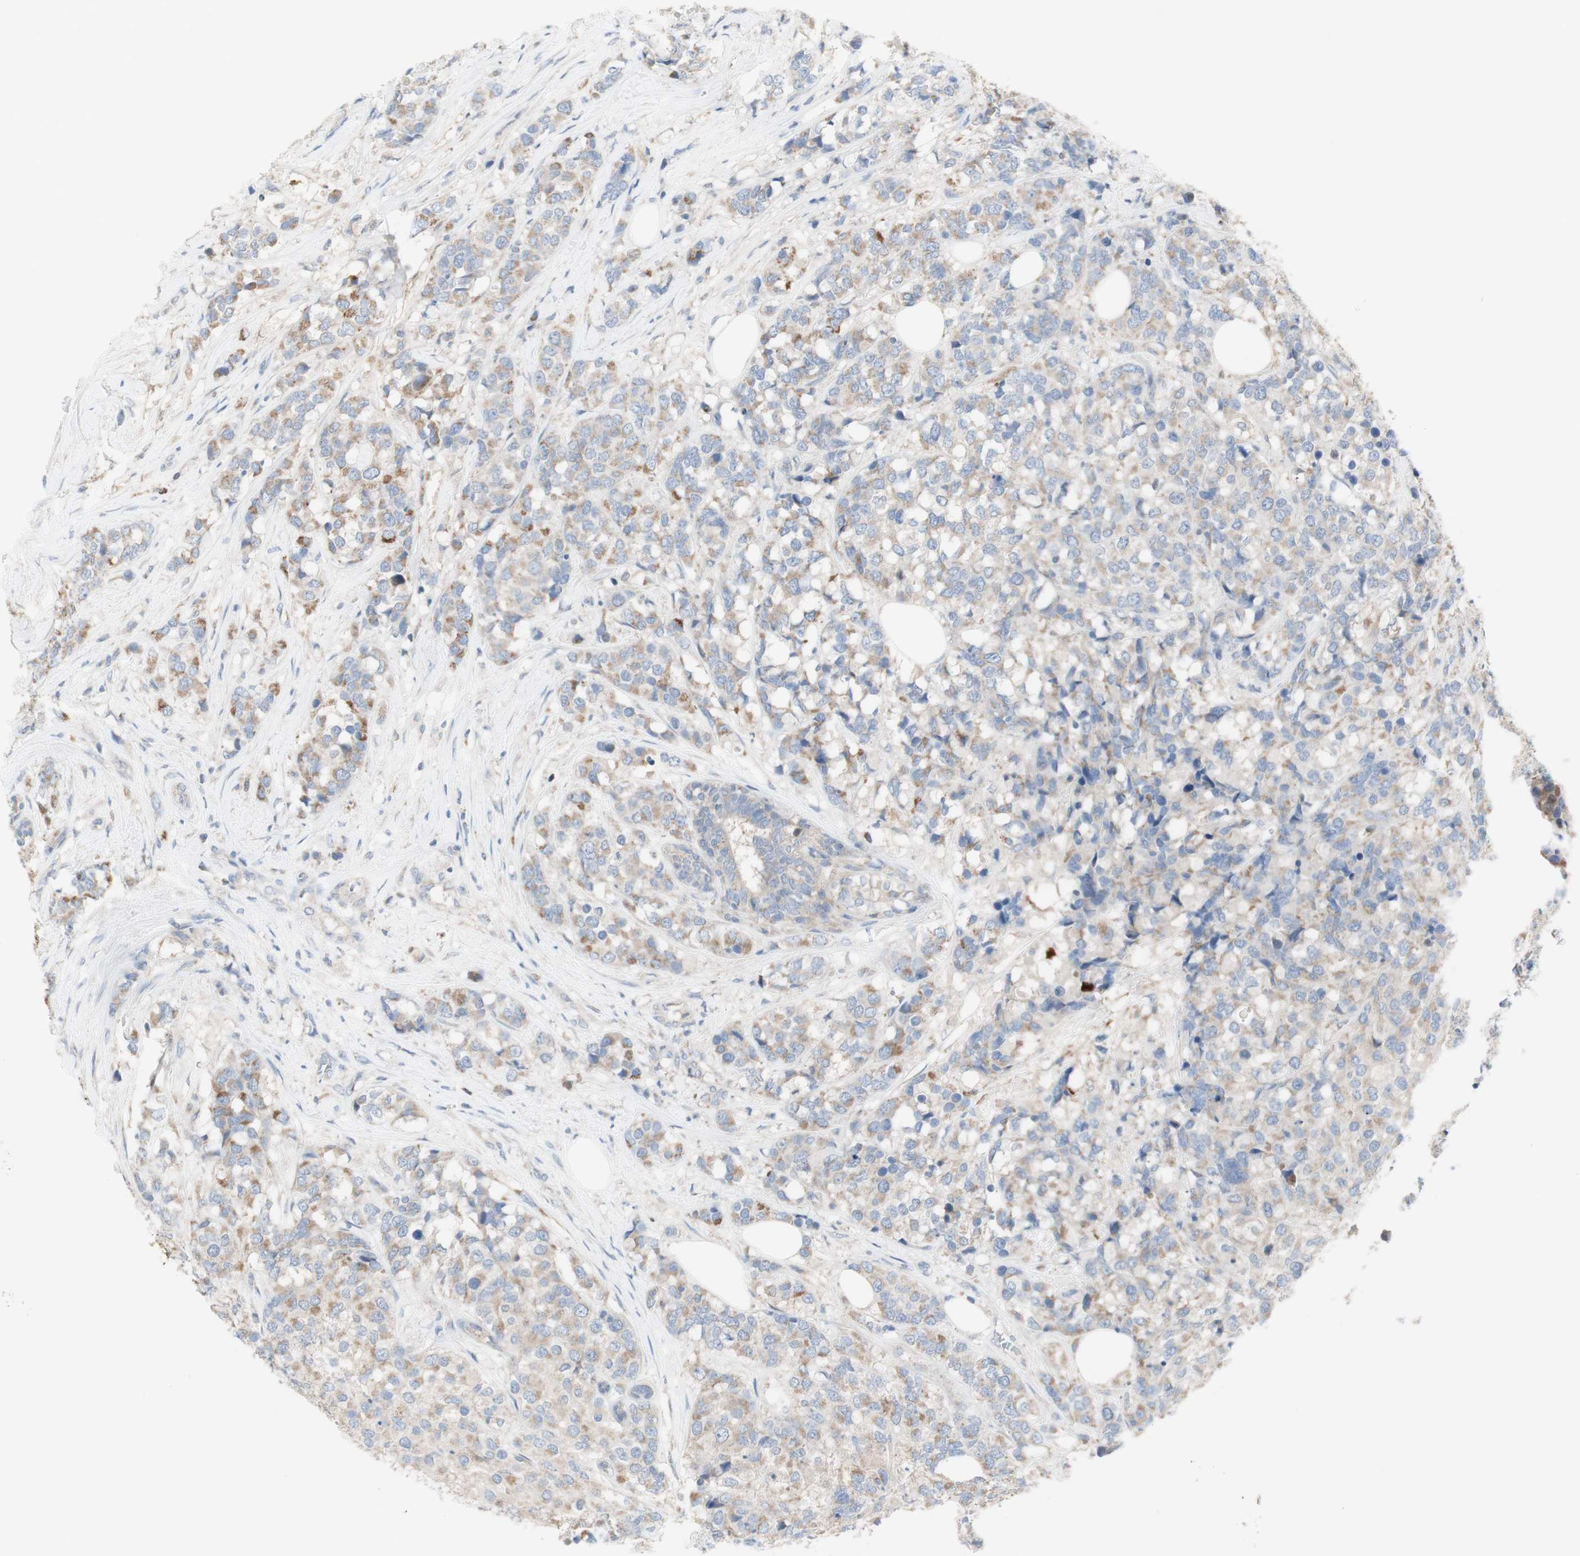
{"staining": {"intensity": "weak", "quantity": "25%-75%", "location": "cytoplasmic/membranous"}, "tissue": "breast cancer", "cell_type": "Tumor cells", "image_type": "cancer", "snomed": [{"axis": "morphology", "description": "Lobular carcinoma"}, {"axis": "topography", "description": "Breast"}], "caption": "Immunohistochemistry (IHC) histopathology image of neoplastic tissue: human breast cancer stained using IHC reveals low levels of weak protein expression localized specifically in the cytoplasmic/membranous of tumor cells, appearing as a cytoplasmic/membranous brown color.", "gene": "C3orf52", "patient": {"sex": "female", "age": 59}}